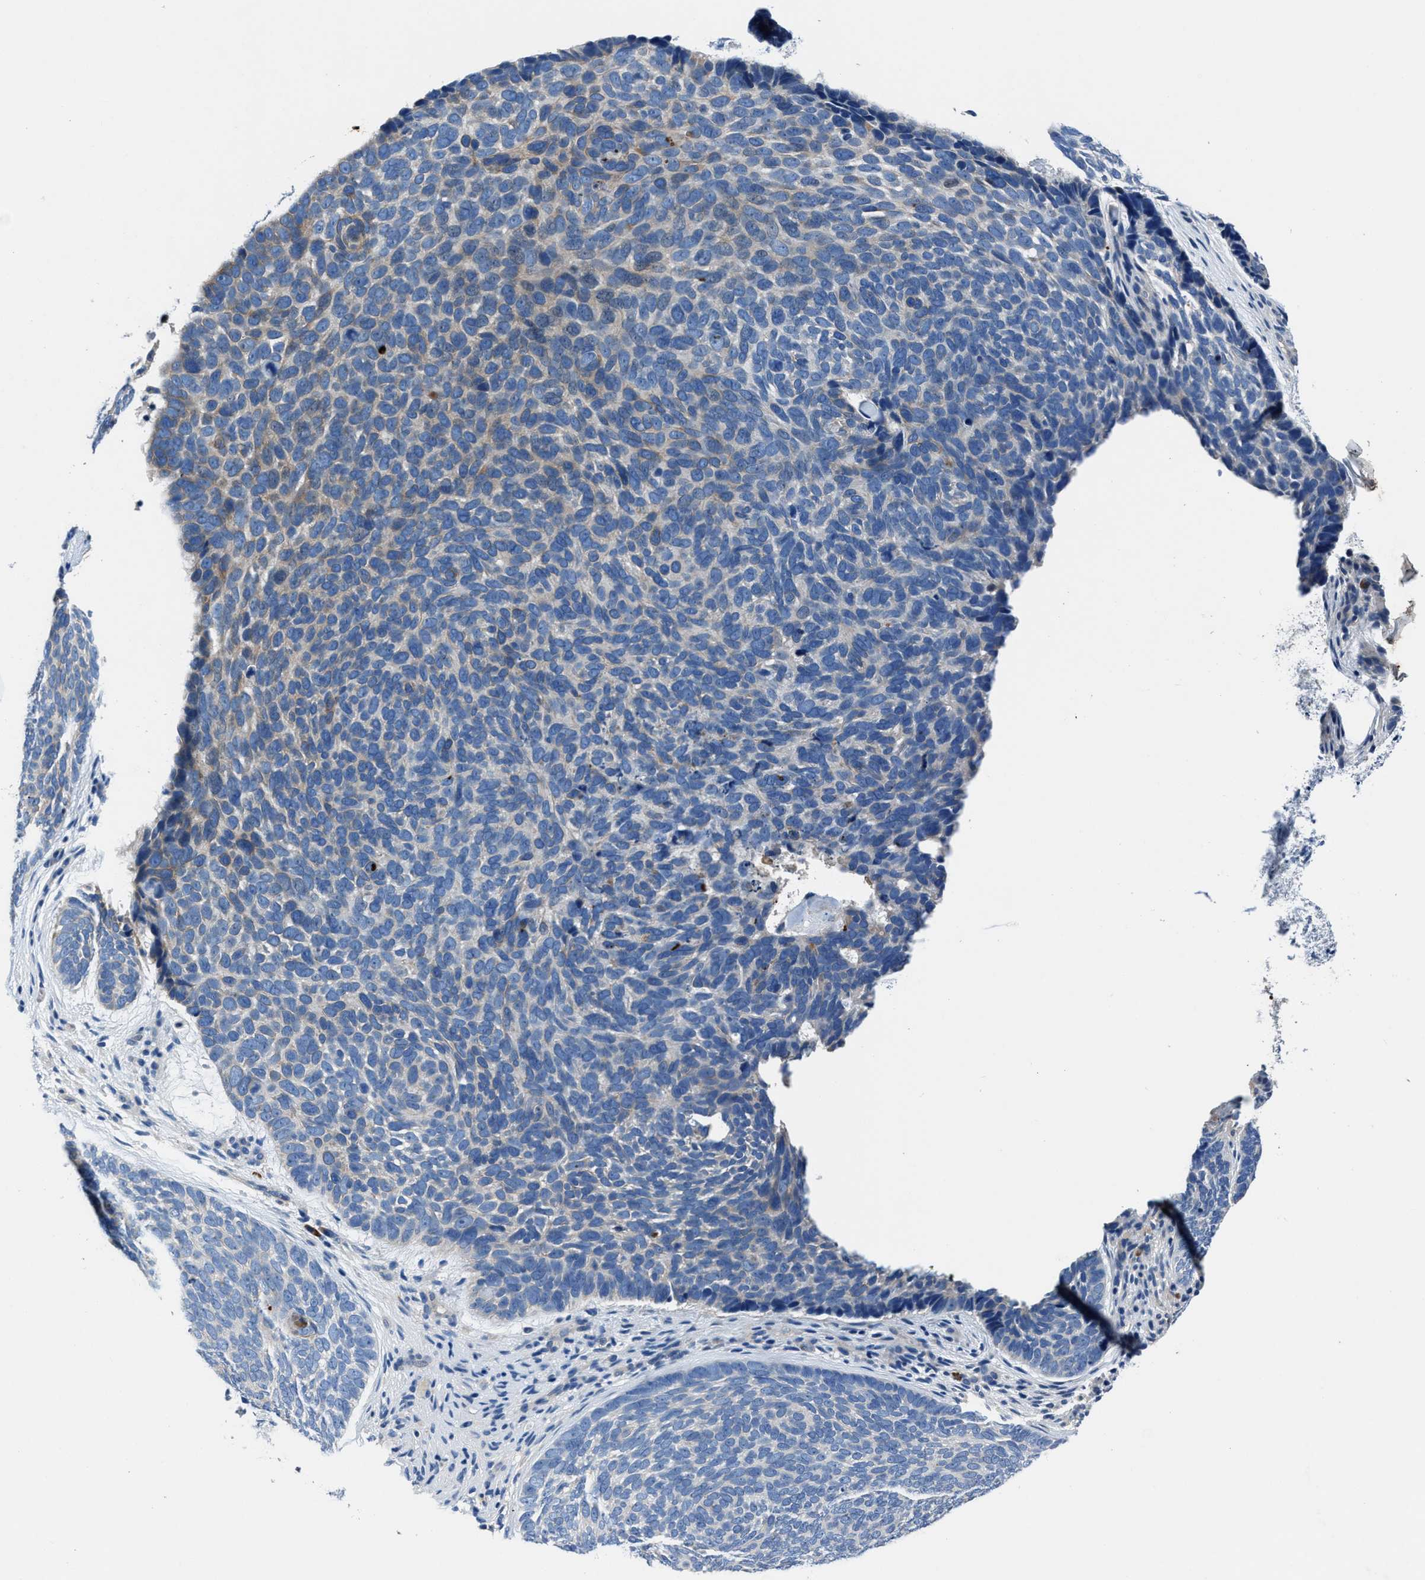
{"staining": {"intensity": "weak", "quantity": "<25%", "location": "cytoplasmic/membranous"}, "tissue": "skin cancer", "cell_type": "Tumor cells", "image_type": "cancer", "snomed": [{"axis": "morphology", "description": "Basal cell carcinoma"}, {"axis": "topography", "description": "Skin"}, {"axis": "topography", "description": "Skin of head"}], "caption": "The micrograph exhibits no staining of tumor cells in skin cancer.", "gene": "NACAD", "patient": {"sex": "female", "age": 85}}